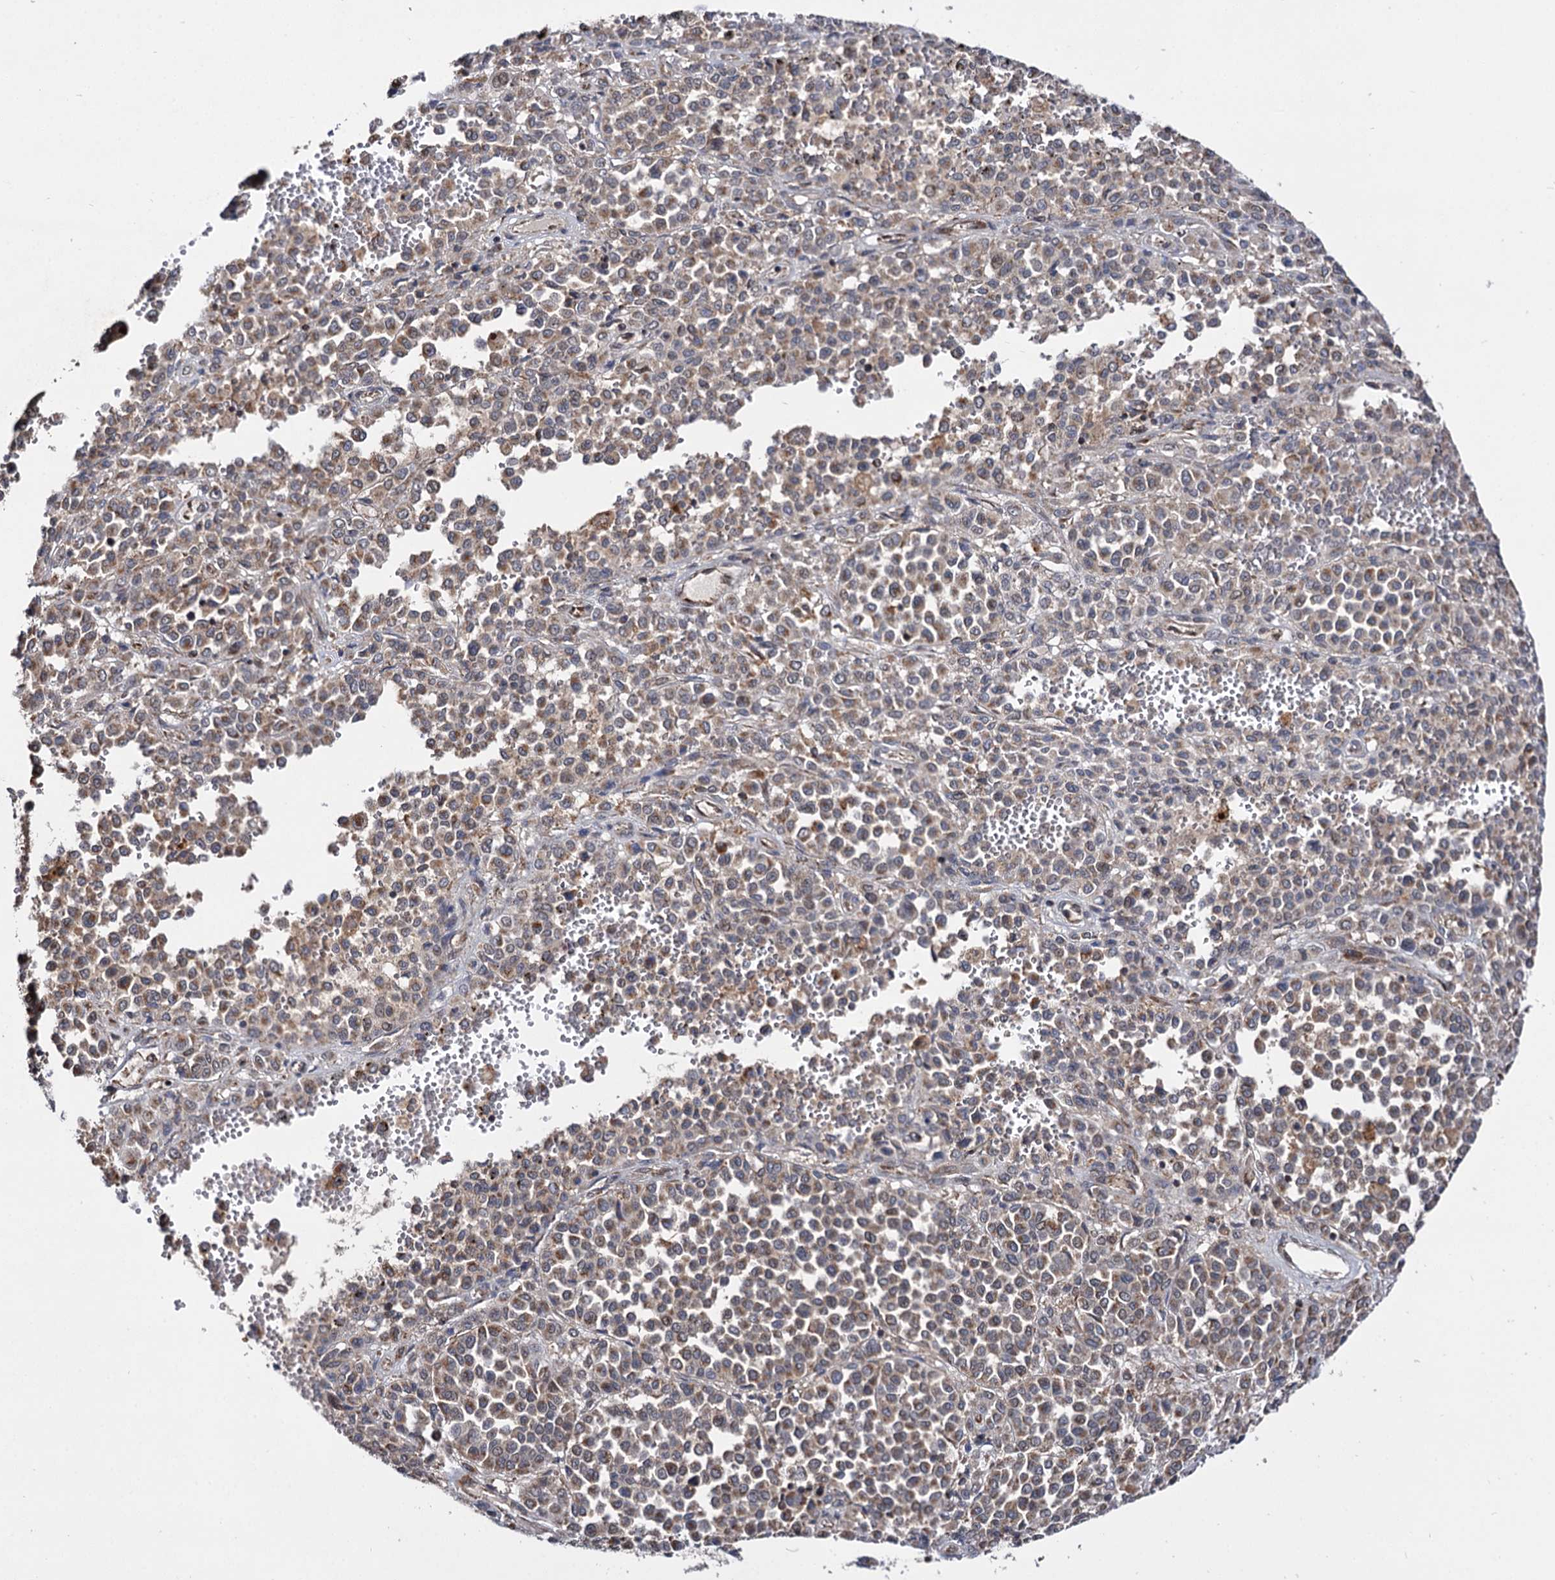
{"staining": {"intensity": "weak", "quantity": ">75%", "location": "cytoplasmic/membranous"}, "tissue": "melanoma", "cell_type": "Tumor cells", "image_type": "cancer", "snomed": [{"axis": "morphology", "description": "Malignant melanoma, Metastatic site"}, {"axis": "topography", "description": "Pancreas"}], "caption": "Weak cytoplasmic/membranous protein positivity is appreciated in approximately >75% of tumor cells in melanoma. The staining is performed using DAB brown chromogen to label protein expression. The nuclei are counter-stained blue using hematoxylin.", "gene": "CEP76", "patient": {"sex": "female", "age": 30}}